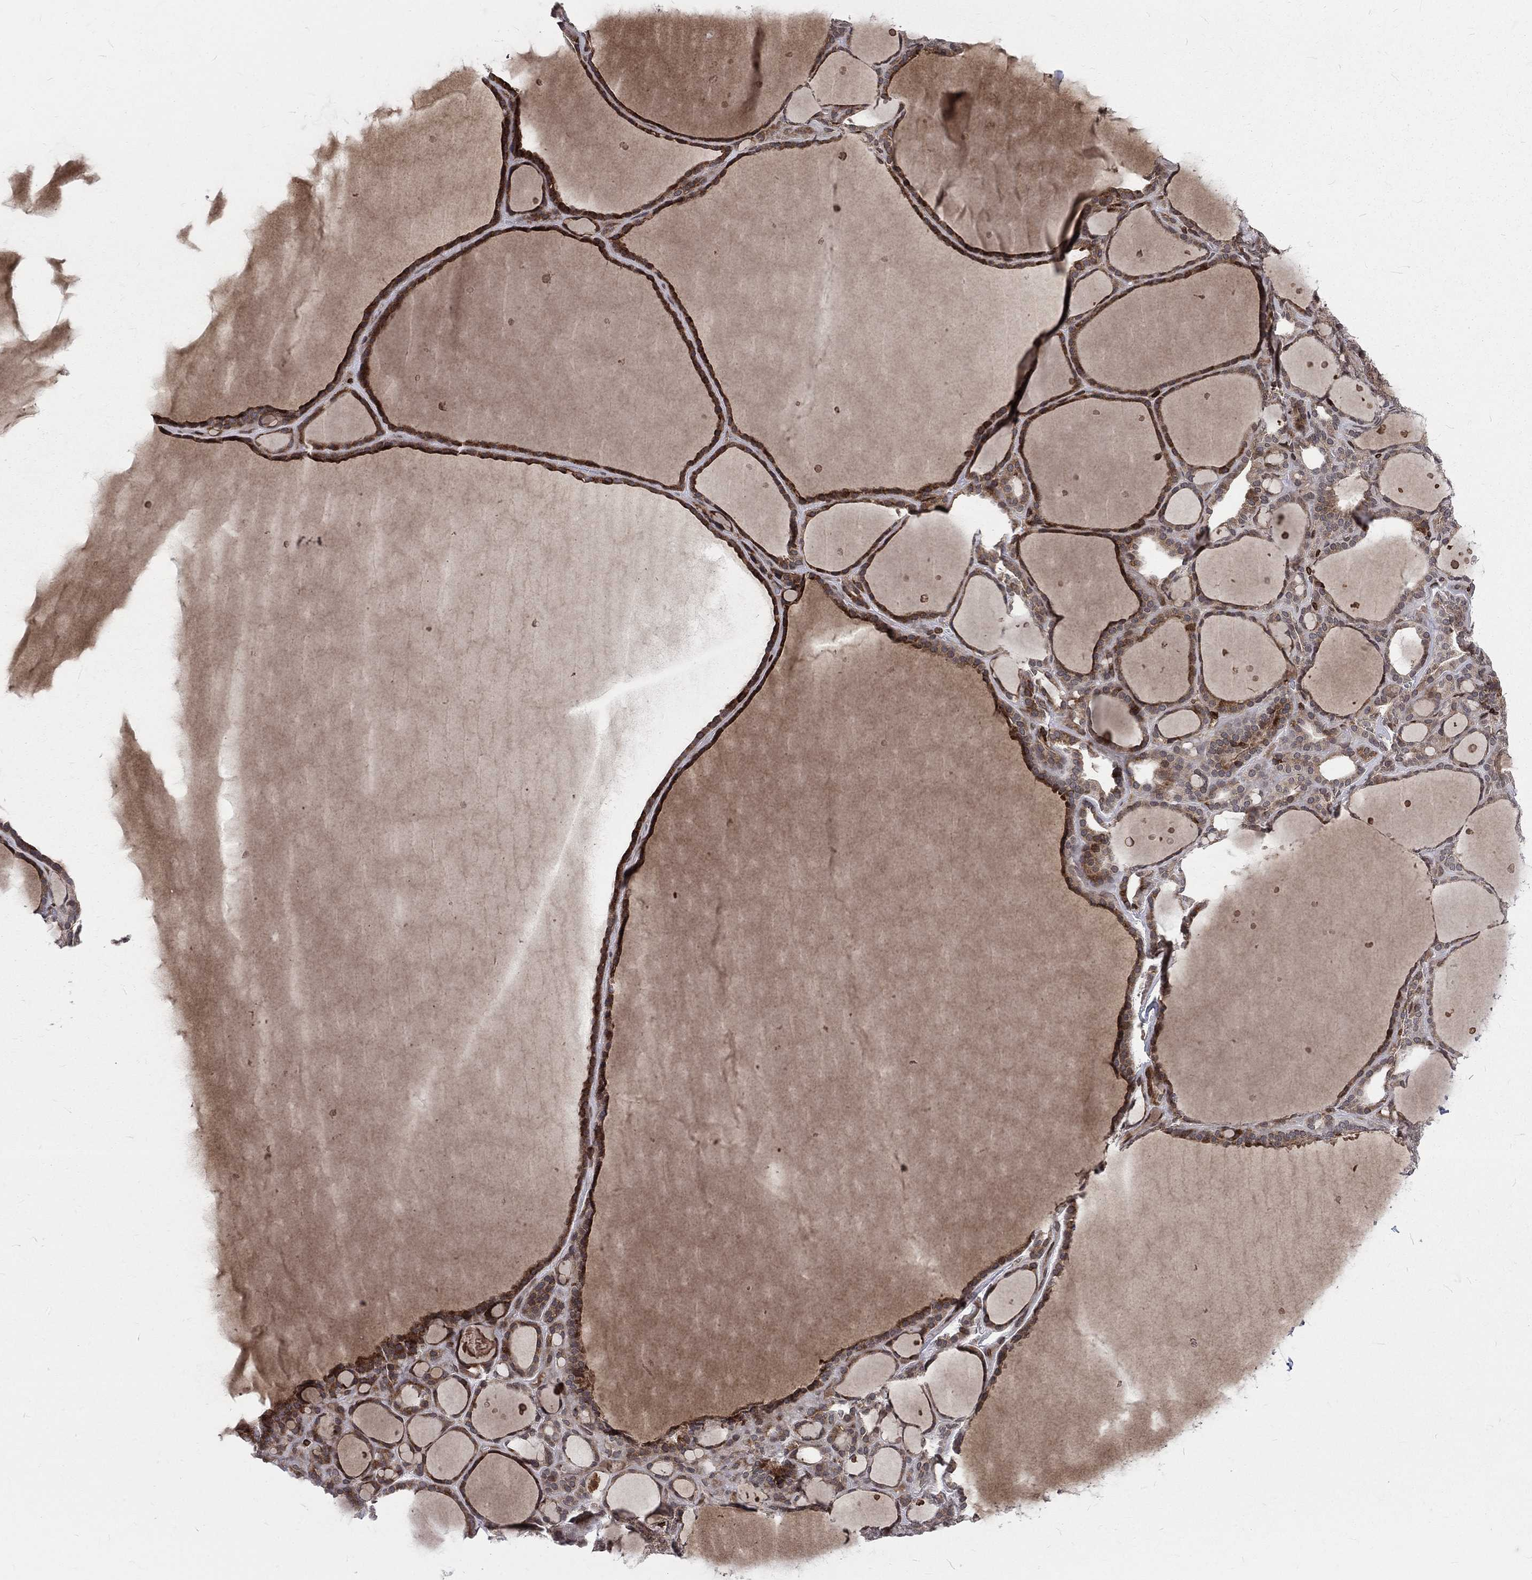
{"staining": {"intensity": "moderate", "quantity": ">75%", "location": "cytoplasmic/membranous"}, "tissue": "thyroid gland", "cell_type": "Glandular cells", "image_type": "normal", "snomed": [{"axis": "morphology", "description": "Normal tissue, NOS"}, {"axis": "topography", "description": "Thyroid gland"}], "caption": "Immunohistochemistry (IHC) (DAB) staining of unremarkable thyroid gland exhibits moderate cytoplasmic/membranous protein positivity in about >75% of glandular cells.", "gene": "LBR", "patient": {"sex": "male", "age": 63}}